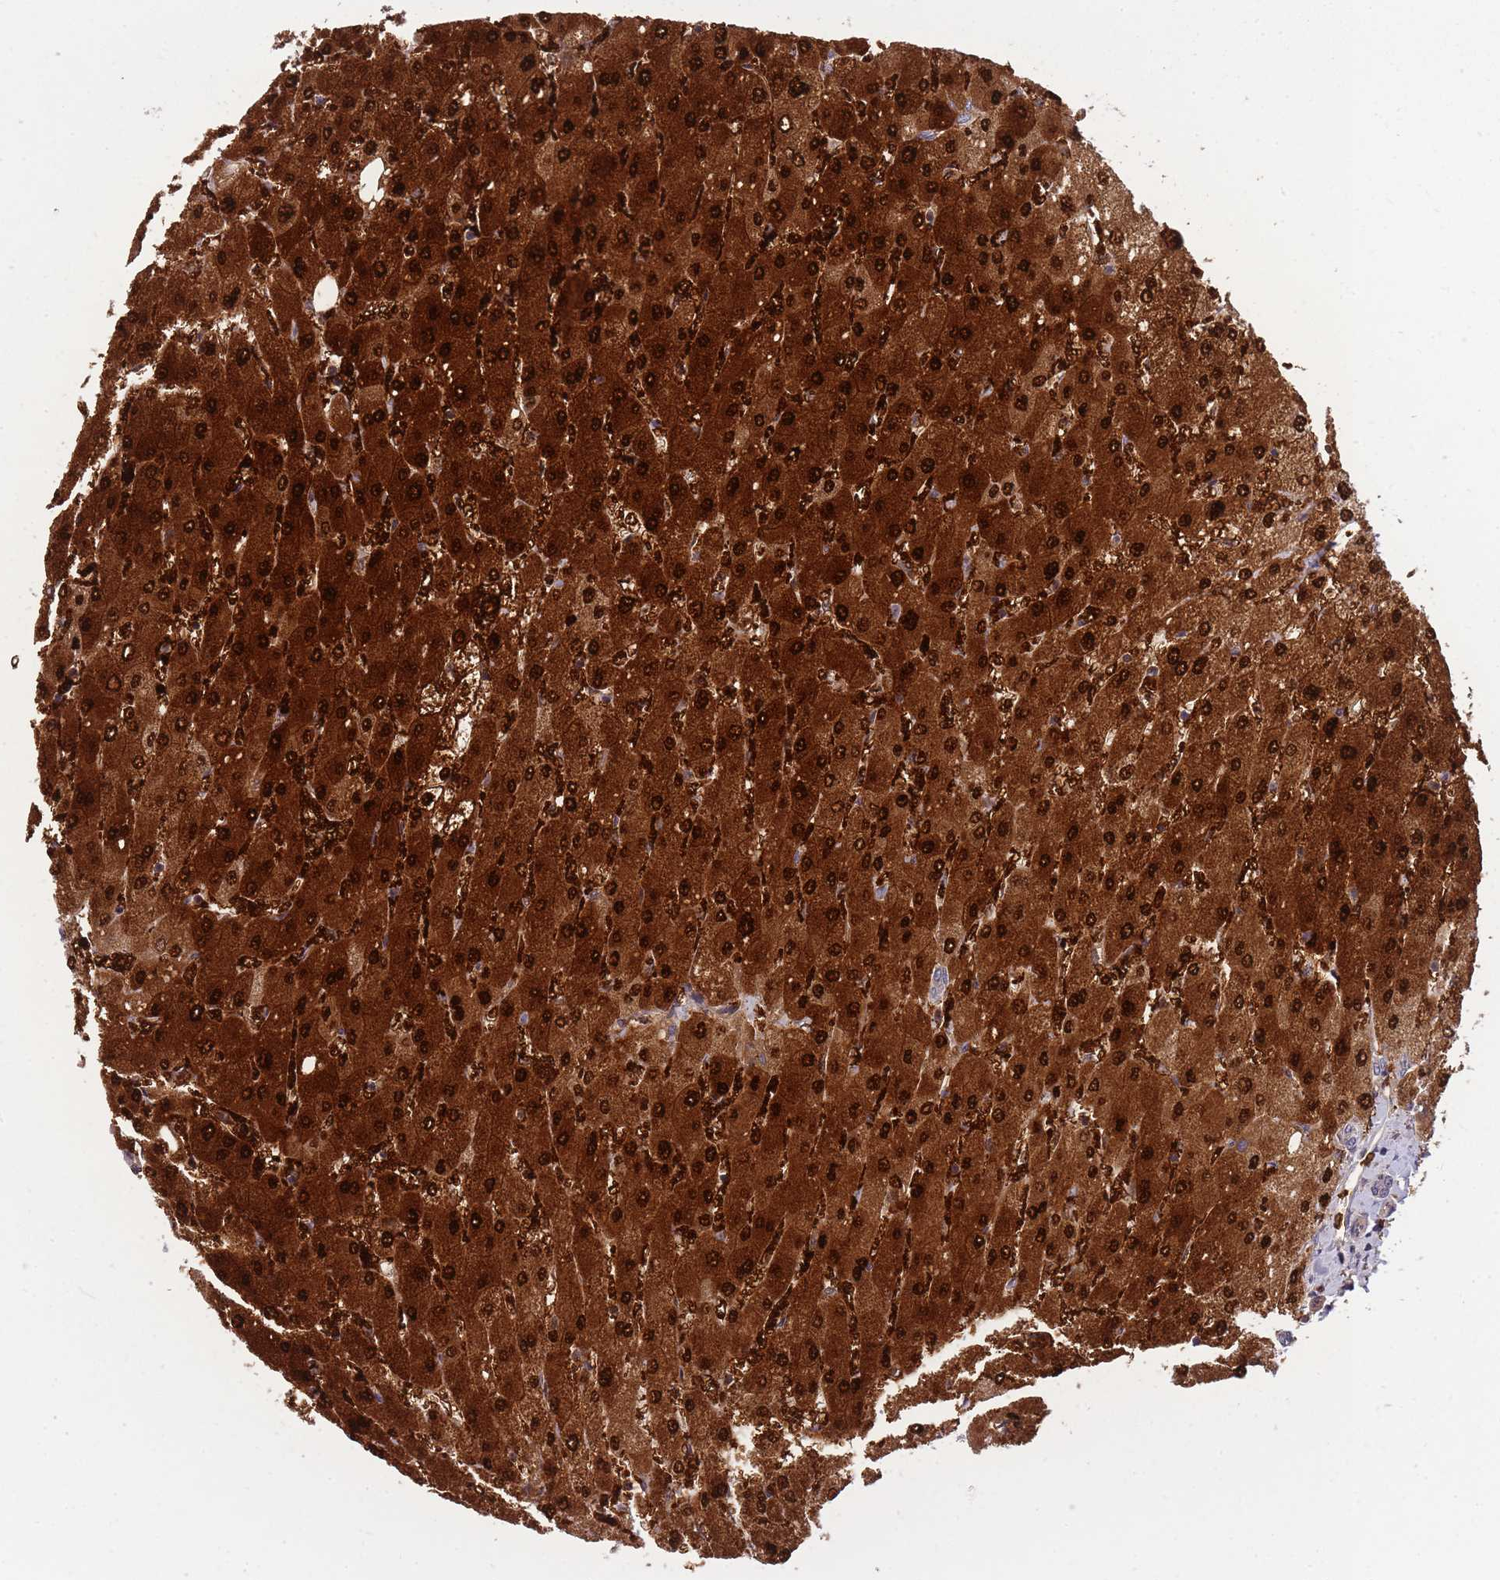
{"staining": {"intensity": "strong", "quantity": "<25%", "location": "cytoplasmic/membranous,nuclear"}, "tissue": "liver", "cell_type": "Cholangiocytes", "image_type": "normal", "snomed": [{"axis": "morphology", "description": "Normal tissue, NOS"}, {"axis": "topography", "description": "Liver"}], "caption": "A micrograph showing strong cytoplasmic/membranous,nuclear positivity in approximately <25% of cholangiocytes in normal liver, as visualized by brown immunohistochemical staining.", "gene": "CRYGN", "patient": {"sex": "male", "age": 55}}